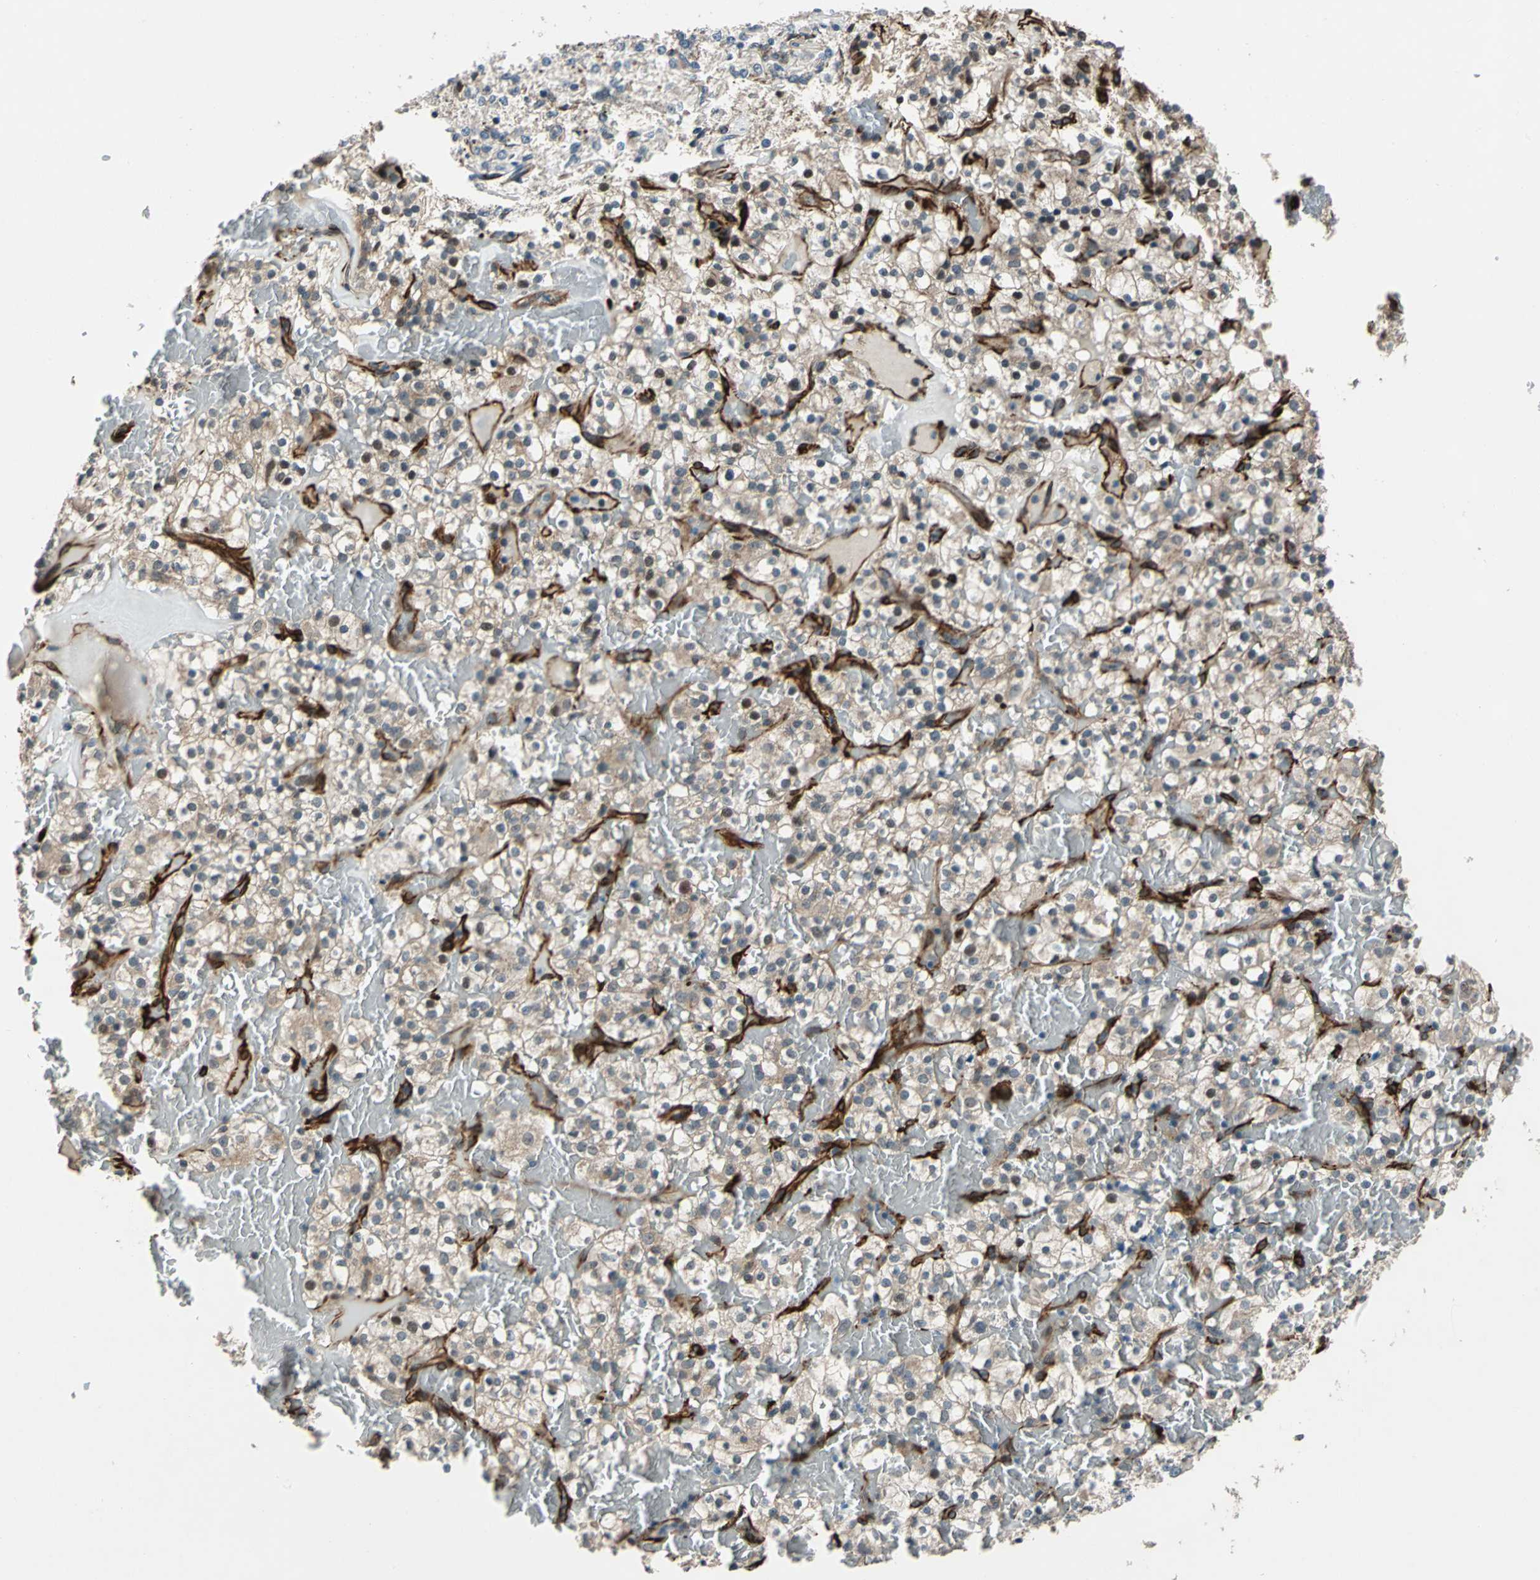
{"staining": {"intensity": "moderate", "quantity": "25%-75%", "location": "cytoplasmic/membranous,nuclear"}, "tissue": "renal cancer", "cell_type": "Tumor cells", "image_type": "cancer", "snomed": [{"axis": "morphology", "description": "Normal tissue, NOS"}, {"axis": "morphology", "description": "Adenocarcinoma, NOS"}, {"axis": "topography", "description": "Kidney"}], "caption": "Immunohistochemistry (DAB (3,3'-diaminobenzidine)) staining of renal cancer (adenocarcinoma) displays moderate cytoplasmic/membranous and nuclear protein positivity in approximately 25%-75% of tumor cells.", "gene": "EXD2", "patient": {"sex": "female", "age": 72}}